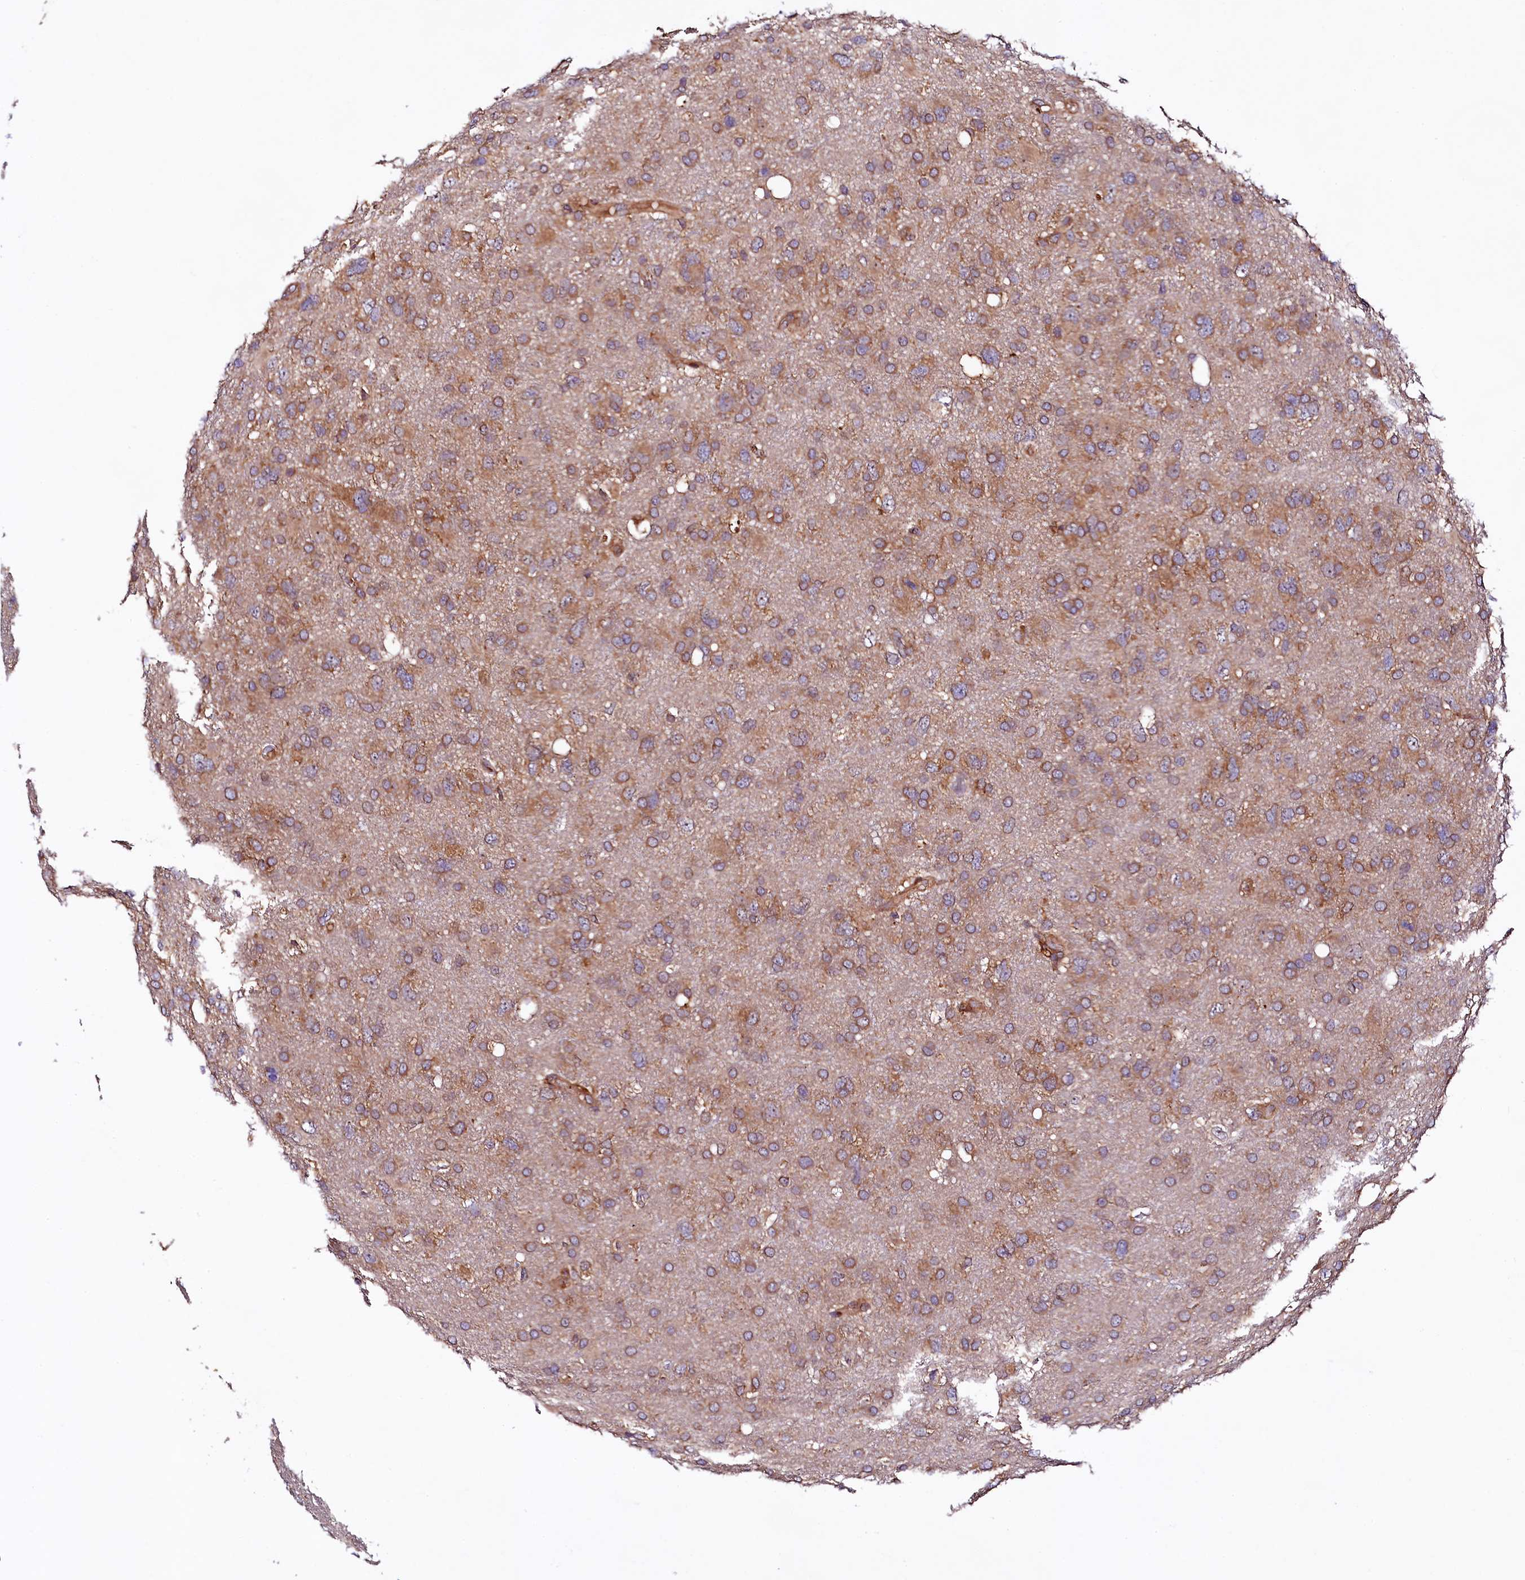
{"staining": {"intensity": "moderate", "quantity": ">75%", "location": "cytoplasmic/membranous"}, "tissue": "glioma", "cell_type": "Tumor cells", "image_type": "cancer", "snomed": [{"axis": "morphology", "description": "Glioma, malignant, High grade"}, {"axis": "topography", "description": "Brain"}], "caption": "This micrograph exhibits immunohistochemistry (IHC) staining of human glioma, with medium moderate cytoplasmic/membranous positivity in approximately >75% of tumor cells.", "gene": "VPS35", "patient": {"sex": "male", "age": 61}}